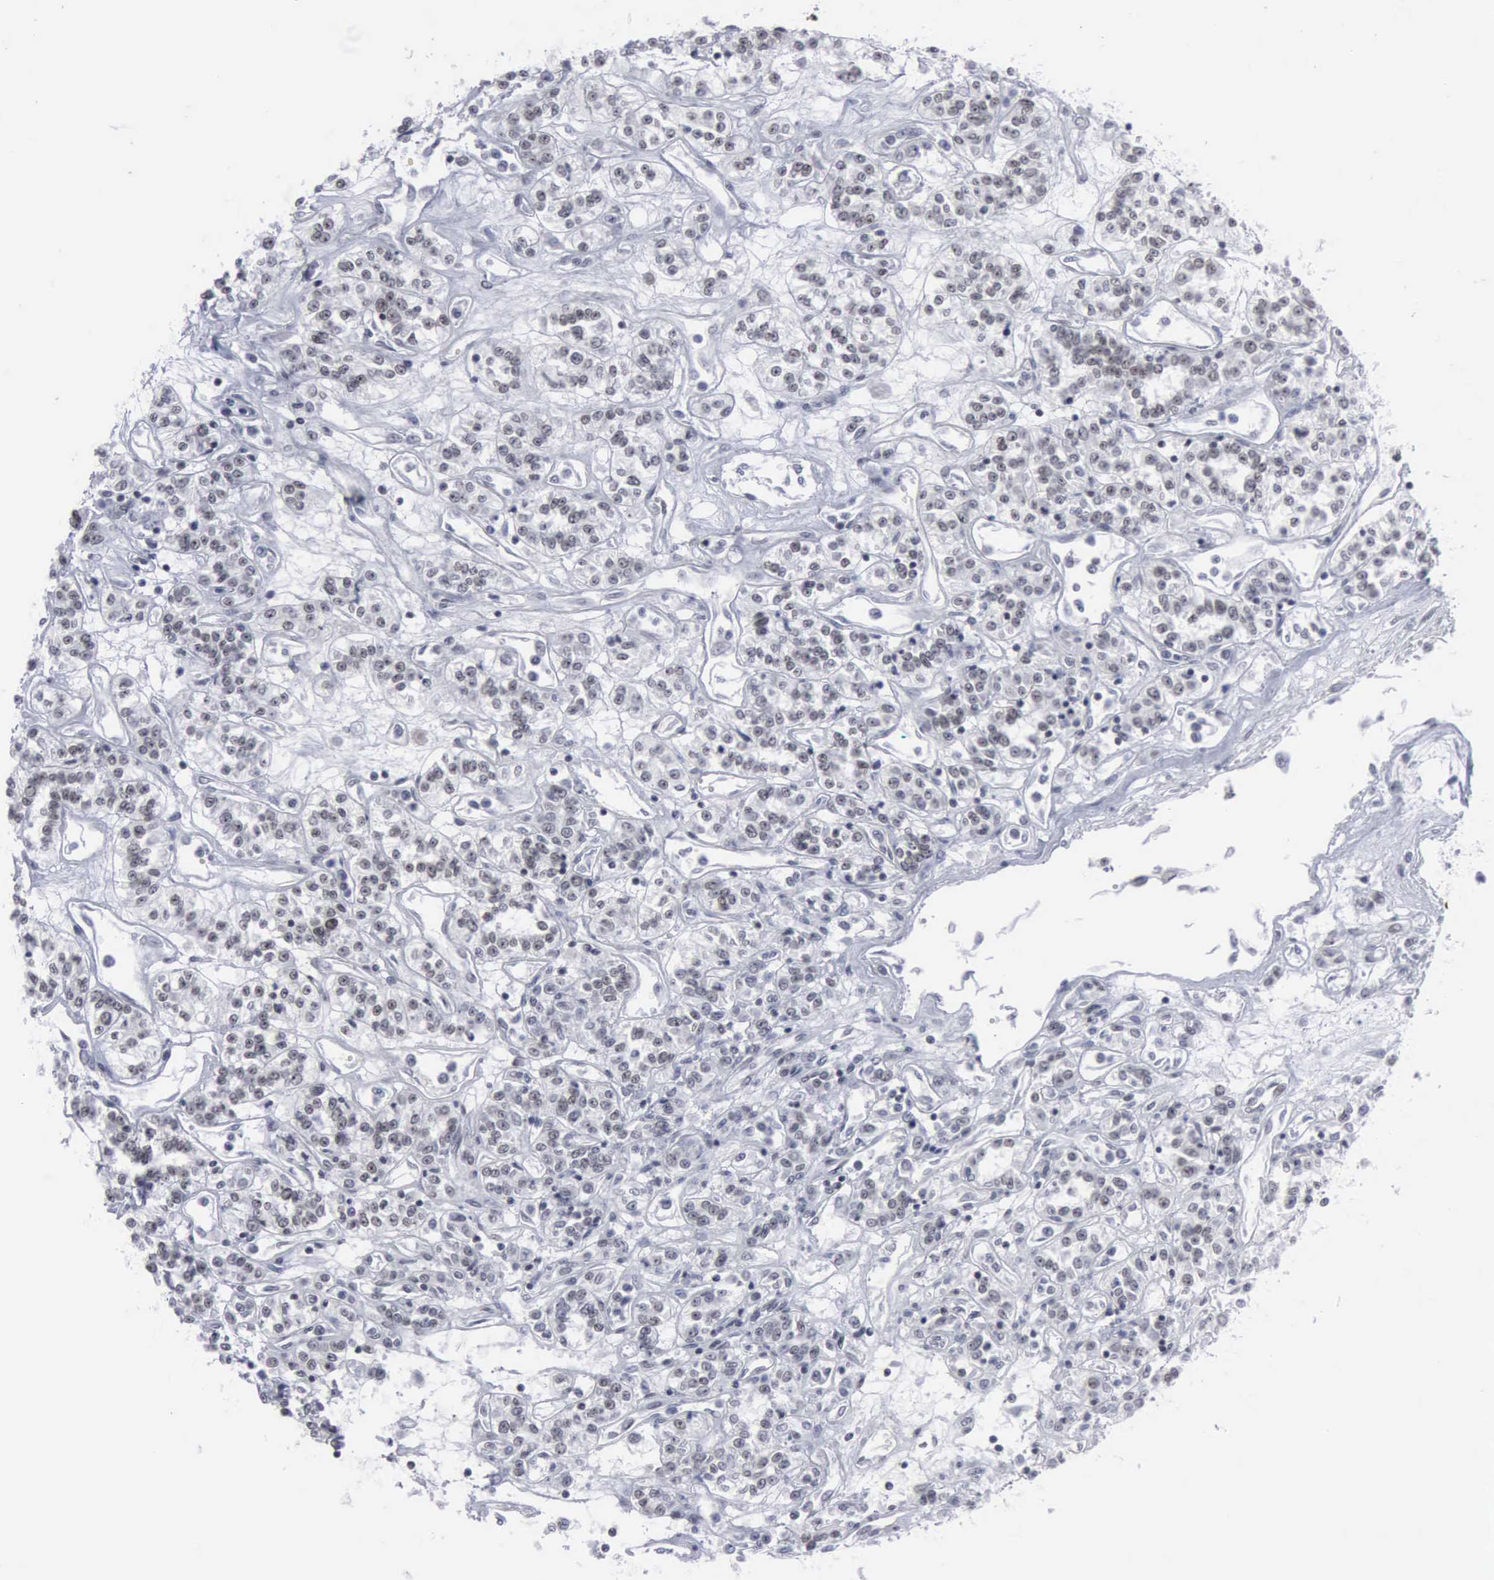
{"staining": {"intensity": "weak", "quantity": "<25%", "location": "nuclear"}, "tissue": "renal cancer", "cell_type": "Tumor cells", "image_type": "cancer", "snomed": [{"axis": "morphology", "description": "Adenocarcinoma, NOS"}, {"axis": "topography", "description": "Kidney"}], "caption": "Renal adenocarcinoma stained for a protein using immunohistochemistry (IHC) reveals no staining tumor cells.", "gene": "XPA", "patient": {"sex": "female", "age": 76}}